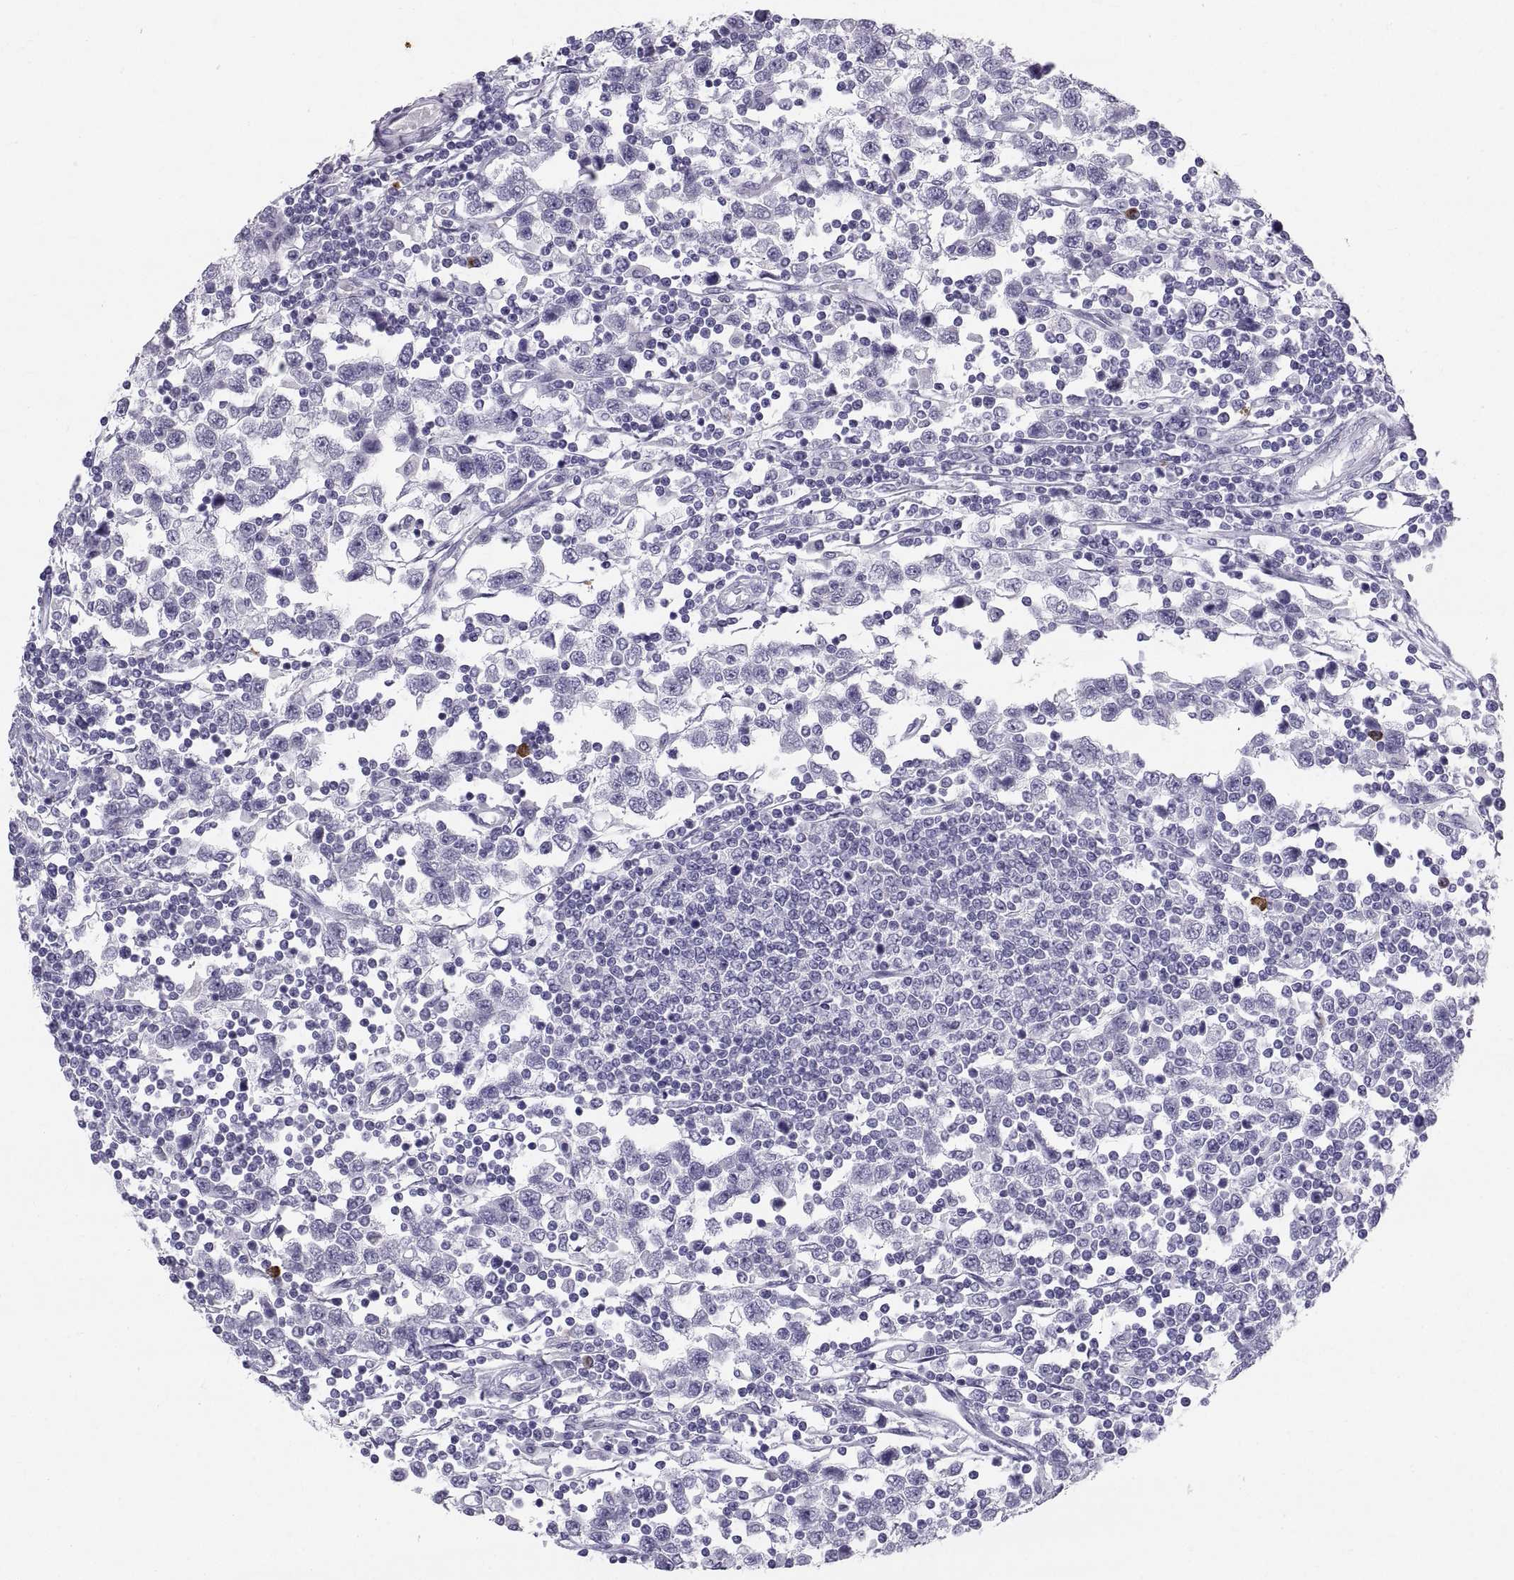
{"staining": {"intensity": "negative", "quantity": "none", "location": "none"}, "tissue": "testis cancer", "cell_type": "Tumor cells", "image_type": "cancer", "snomed": [{"axis": "morphology", "description": "Seminoma, NOS"}, {"axis": "topography", "description": "Testis"}], "caption": "High power microscopy micrograph of an immunohistochemistry micrograph of testis cancer, revealing no significant staining in tumor cells.", "gene": "CT47A10", "patient": {"sex": "male", "age": 34}}